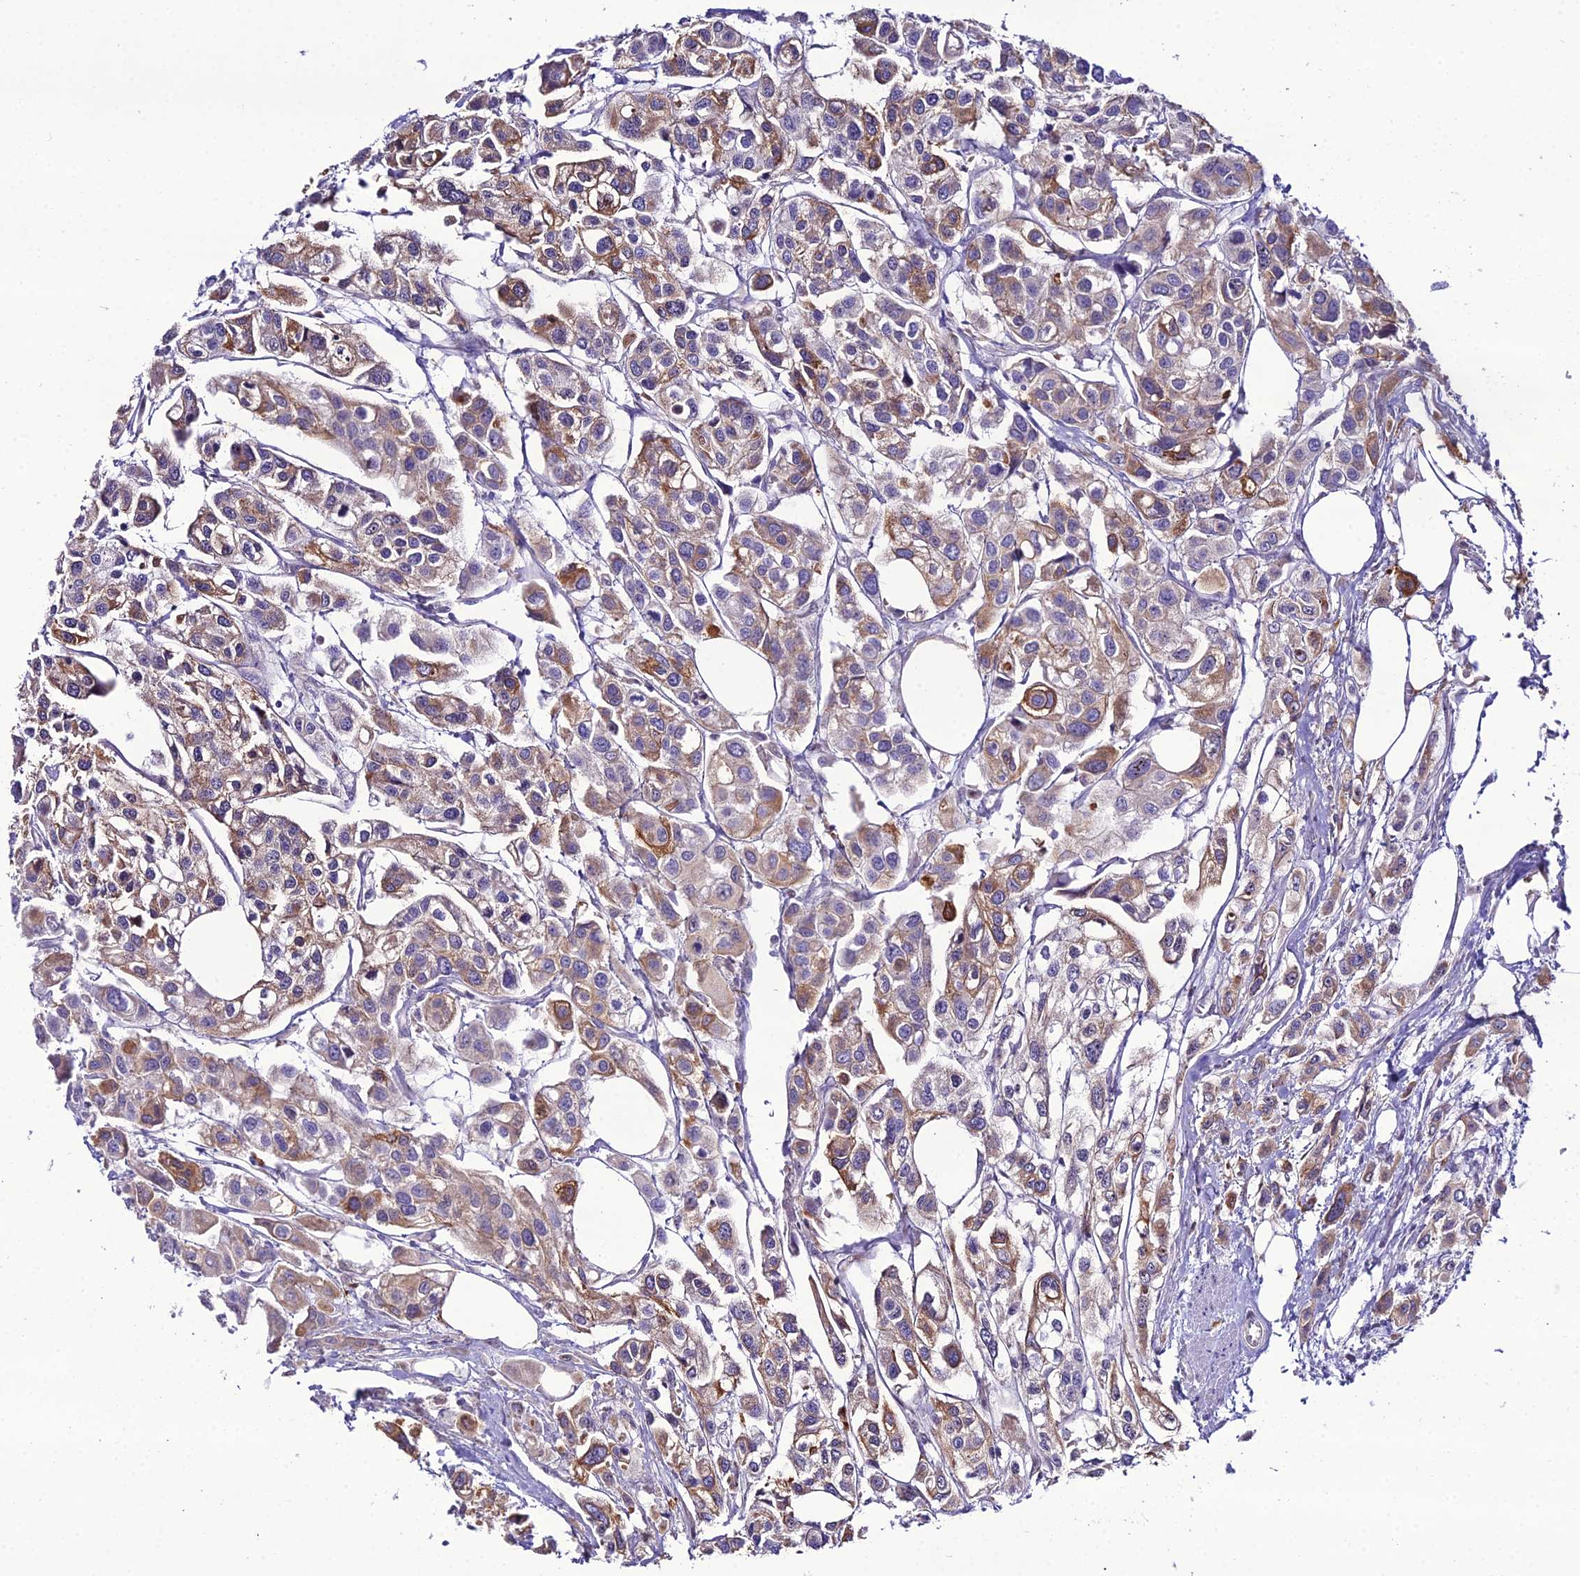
{"staining": {"intensity": "moderate", "quantity": "25%-75%", "location": "cytoplasmic/membranous"}, "tissue": "urothelial cancer", "cell_type": "Tumor cells", "image_type": "cancer", "snomed": [{"axis": "morphology", "description": "Urothelial carcinoma, High grade"}, {"axis": "topography", "description": "Urinary bladder"}], "caption": "Immunohistochemistry (IHC) image of urothelial carcinoma (high-grade) stained for a protein (brown), which displays medium levels of moderate cytoplasmic/membranous positivity in about 25%-75% of tumor cells.", "gene": "MB21D2", "patient": {"sex": "male", "age": 67}}